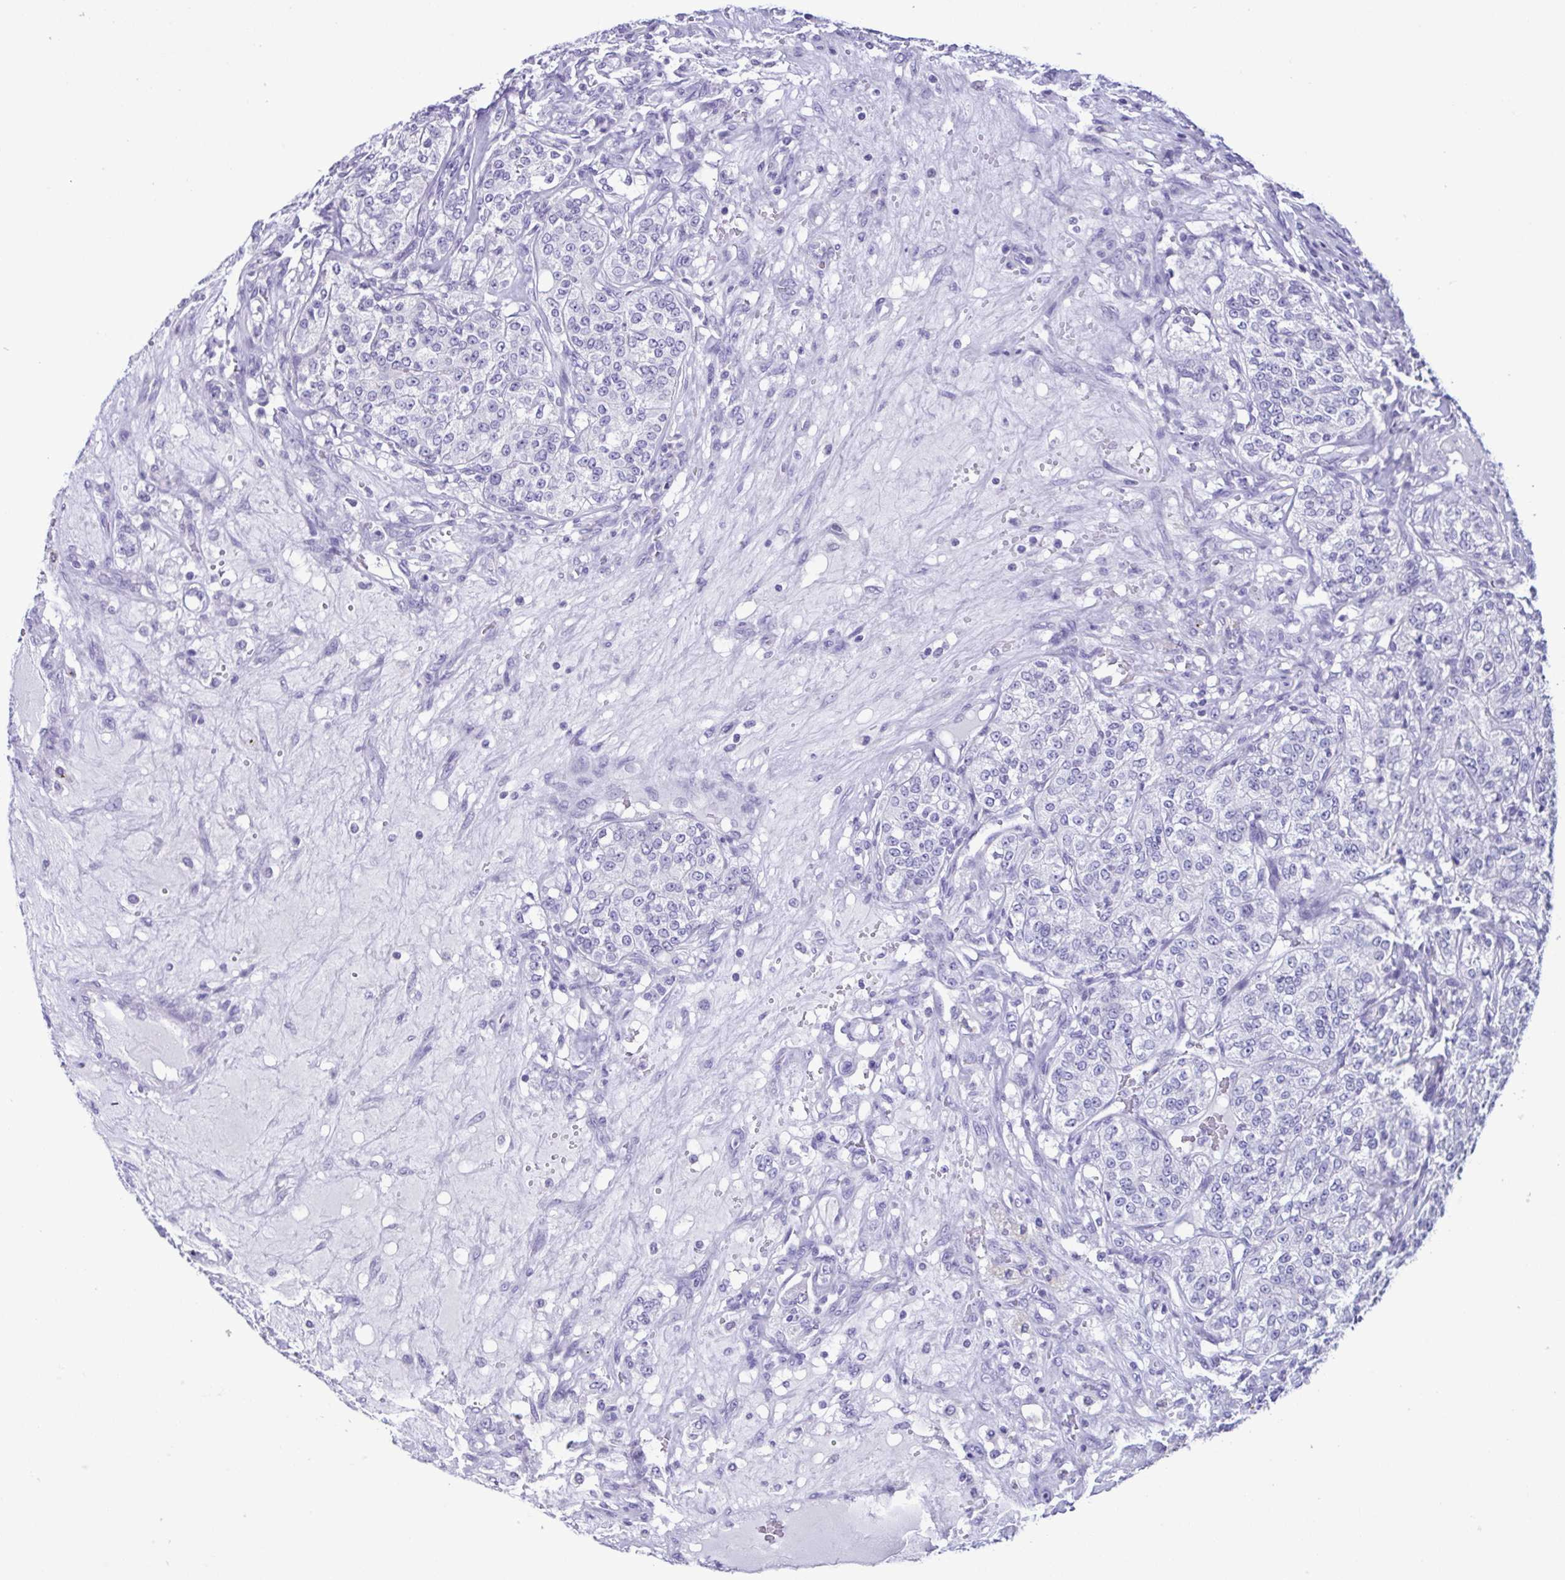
{"staining": {"intensity": "negative", "quantity": "none", "location": "none"}, "tissue": "renal cancer", "cell_type": "Tumor cells", "image_type": "cancer", "snomed": [{"axis": "morphology", "description": "Adenocarcinoma, NOS"}, {"axis": "topography", "description": "Kidney"}], "caption": "High magnification brightfield microscopy of adenocarcinoma (renal) stained with DAB (brown) and counterstained with hematoxylin (blue): tumor cells show no significant expression.", "gene": "CBY2", "patient": {"sex": "female", "age": 63}}